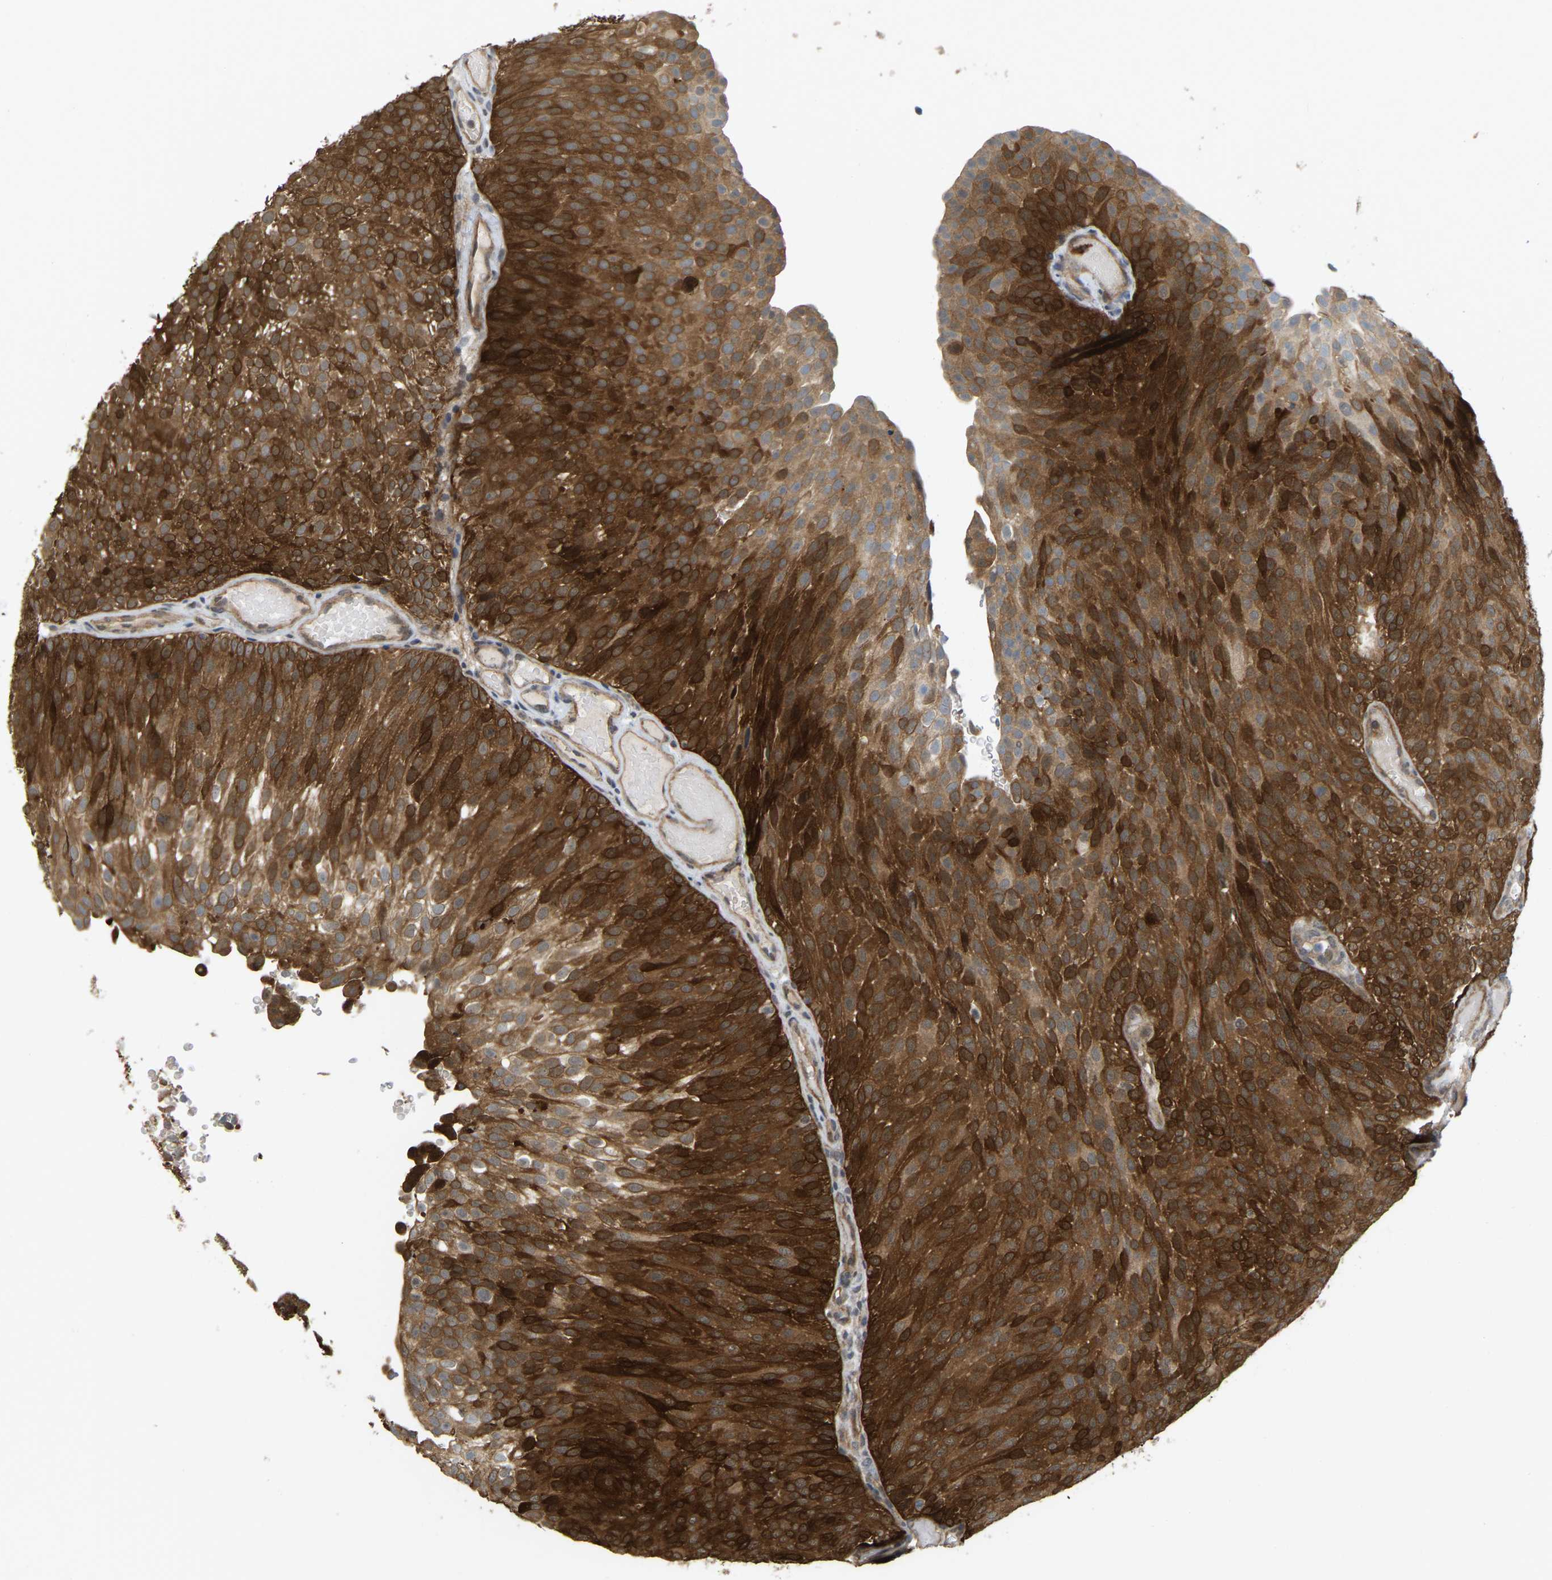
{"staining": {"intensity": "strong", "quantity": ">75%", "location": "cytoplasmic/membranous"}, "tissue": "urothelial cancer", "cell_type": "Tumor cells", "image_type": "cancer", "snomed": [{"axis": "morphology", "description": "Urothelial carcinoma, Low grade"}, {"axis": "topography", "description": "Urinary bladder"}], "caption": "A histopathology image of low-grade urothelial carcinoma stained for a protein displays strong cytoplasmic/membranous brown staining in tumor cells.", "gene": "SERPINB5", "patient": {"sex": "male", "age": 78}}